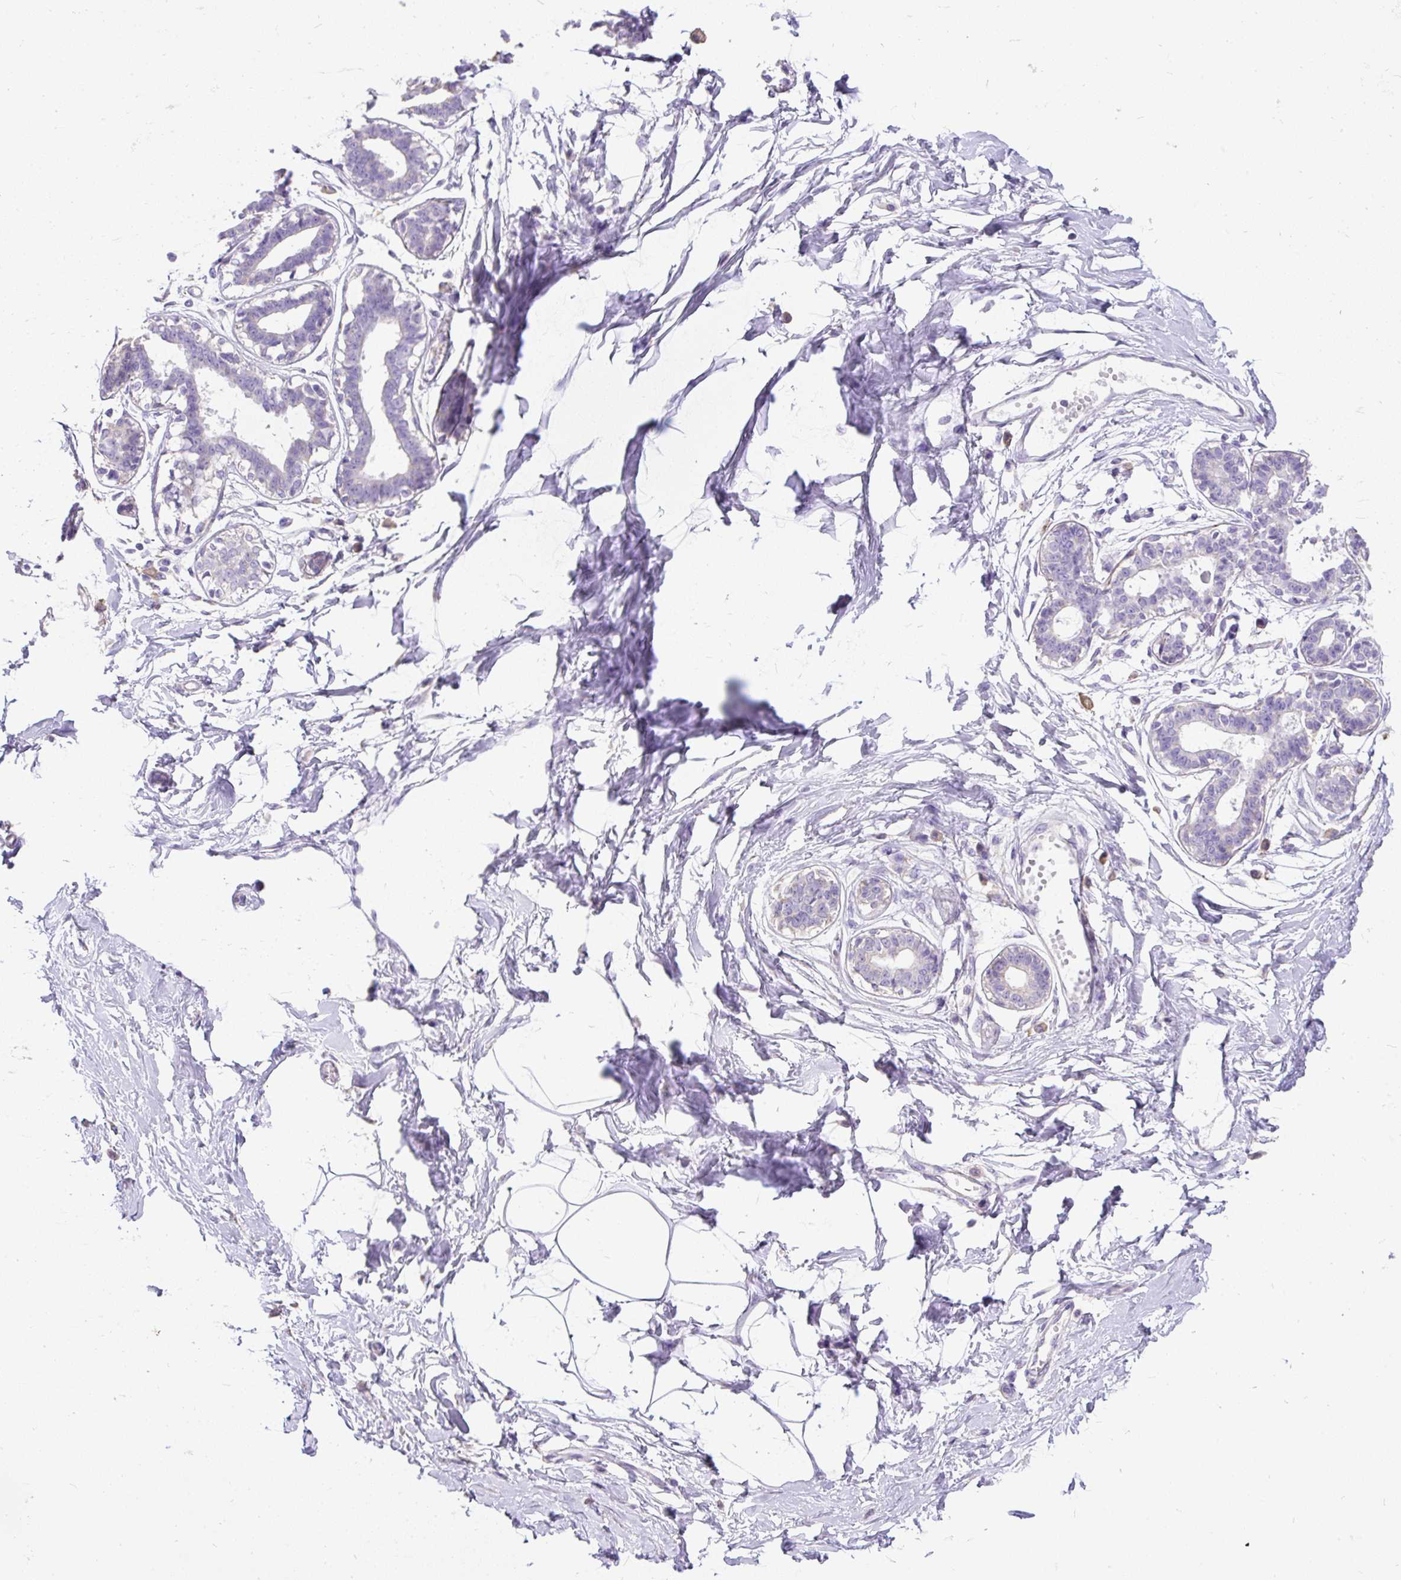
{"staining": {"intensity": "negative", "quantity": "none", "location": "none"}, "tissue": "breast", "cell_type": "Adipocytes", "image_type": "normal", "snomed": [{"axis": "morphology", "description": "Normal tissue, NOS"}, {"axis": "topography", "description": "Breast"}], "caption": "Adipocytes show no significant protein expression in unremarkable breast.", "gene": "GBX1", "patient": {"sex": "female", "age": 45}}